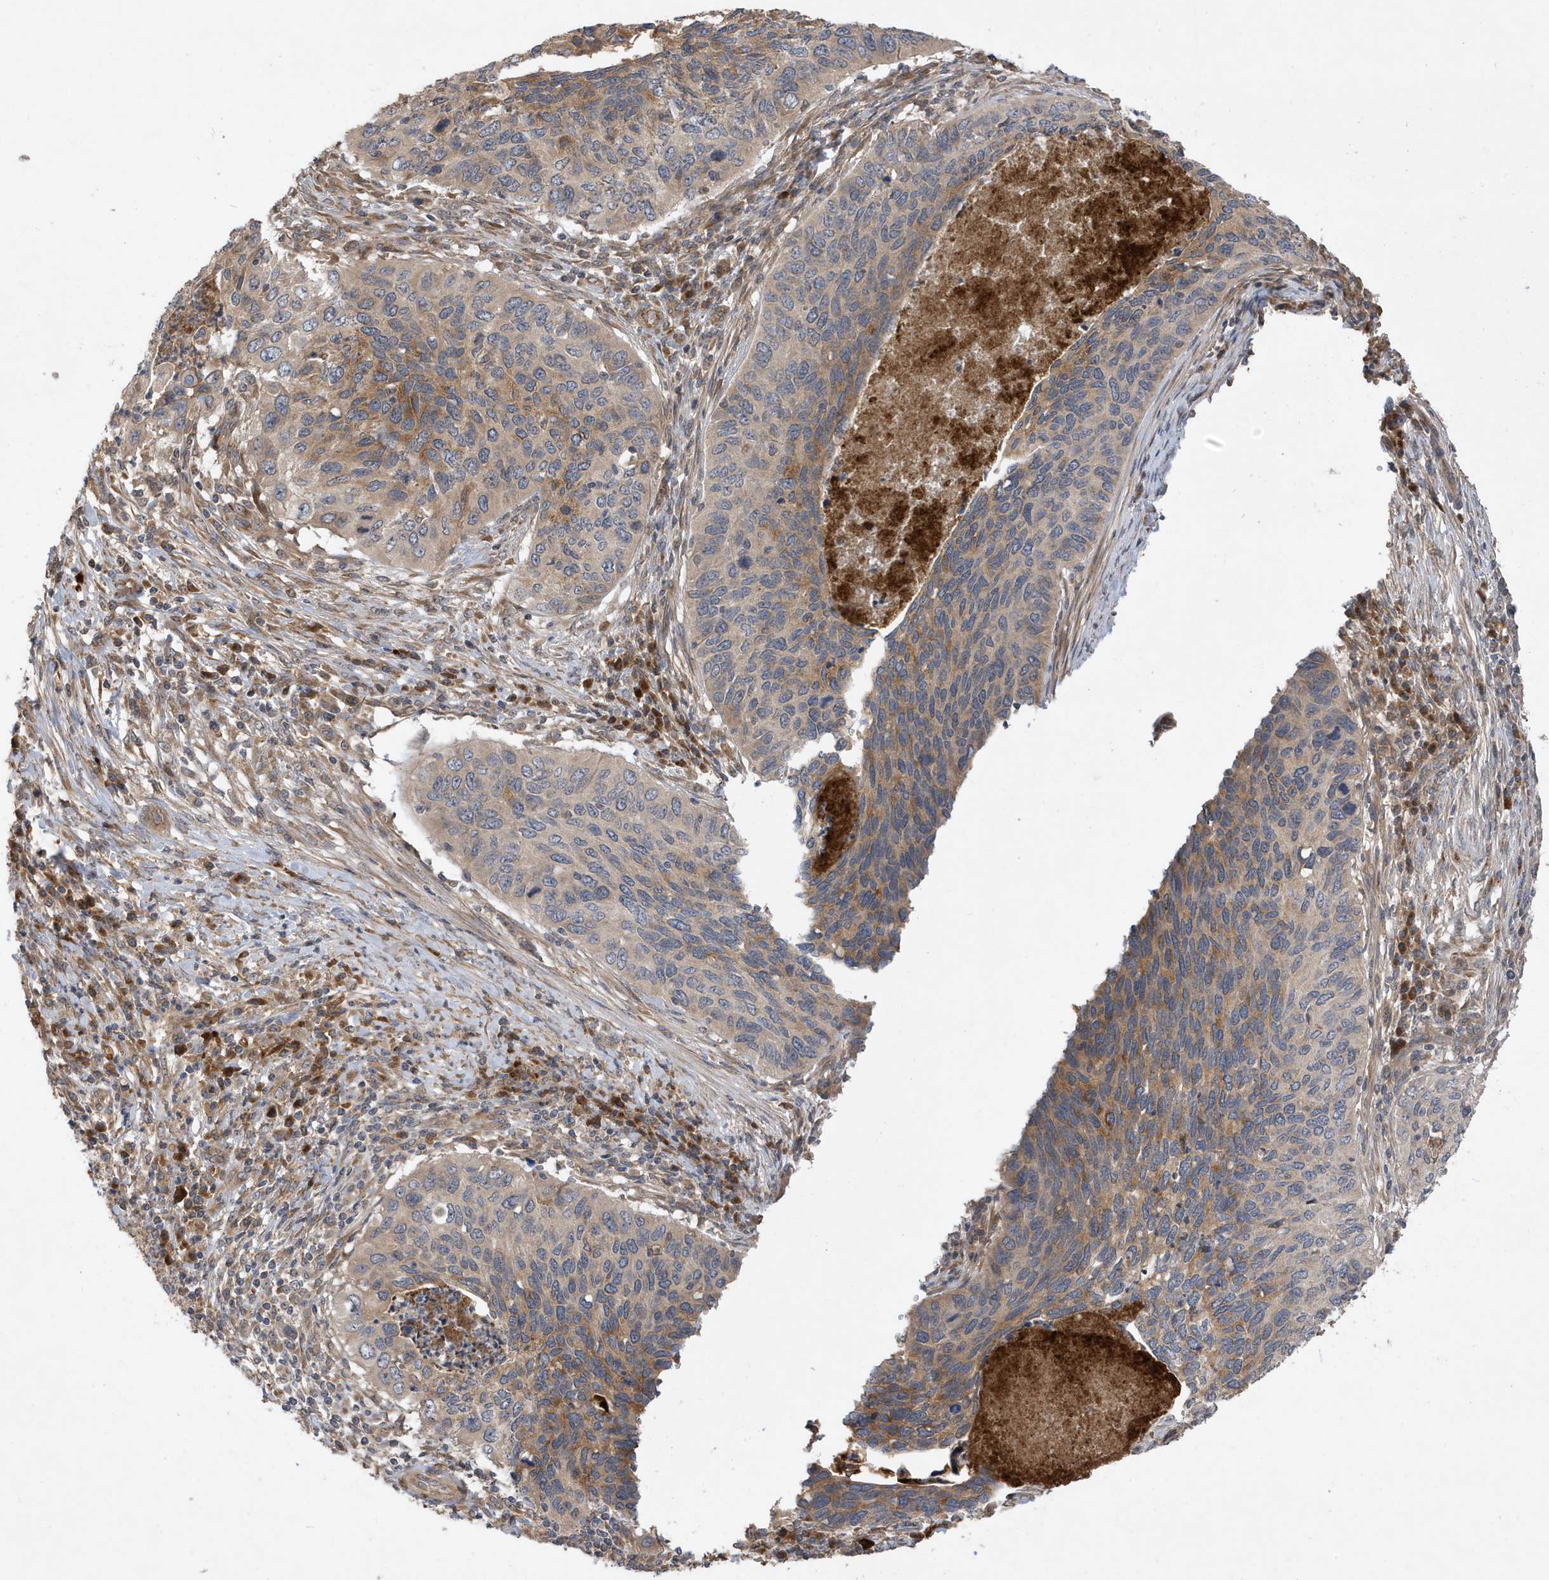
{"staining": {"intensity": "moderate", "quantity": "<25%", "location": "cytoplasmic/membranous"}, "tissue": "cervical cancer", "cell_type": "Tumor cells", "image_type": "cancer", "snomed": [{"axis": "morphology", "description": "Squamous cell carcinoma, NOS"}, {"axis": "topography", "description": "Cervix"}], "caption": "This image shows cervical cancer (squamous cell carcinoma) stained with immunohistochemistry (IHC) to label a protein in brown. The cytoplasmic/membranous of tumor cells show moderate positivity for the protein. Nuclei are counter-stained blue.", "gene": "LAPTM4A", "patient": {"sex": "female", "age": 38}}